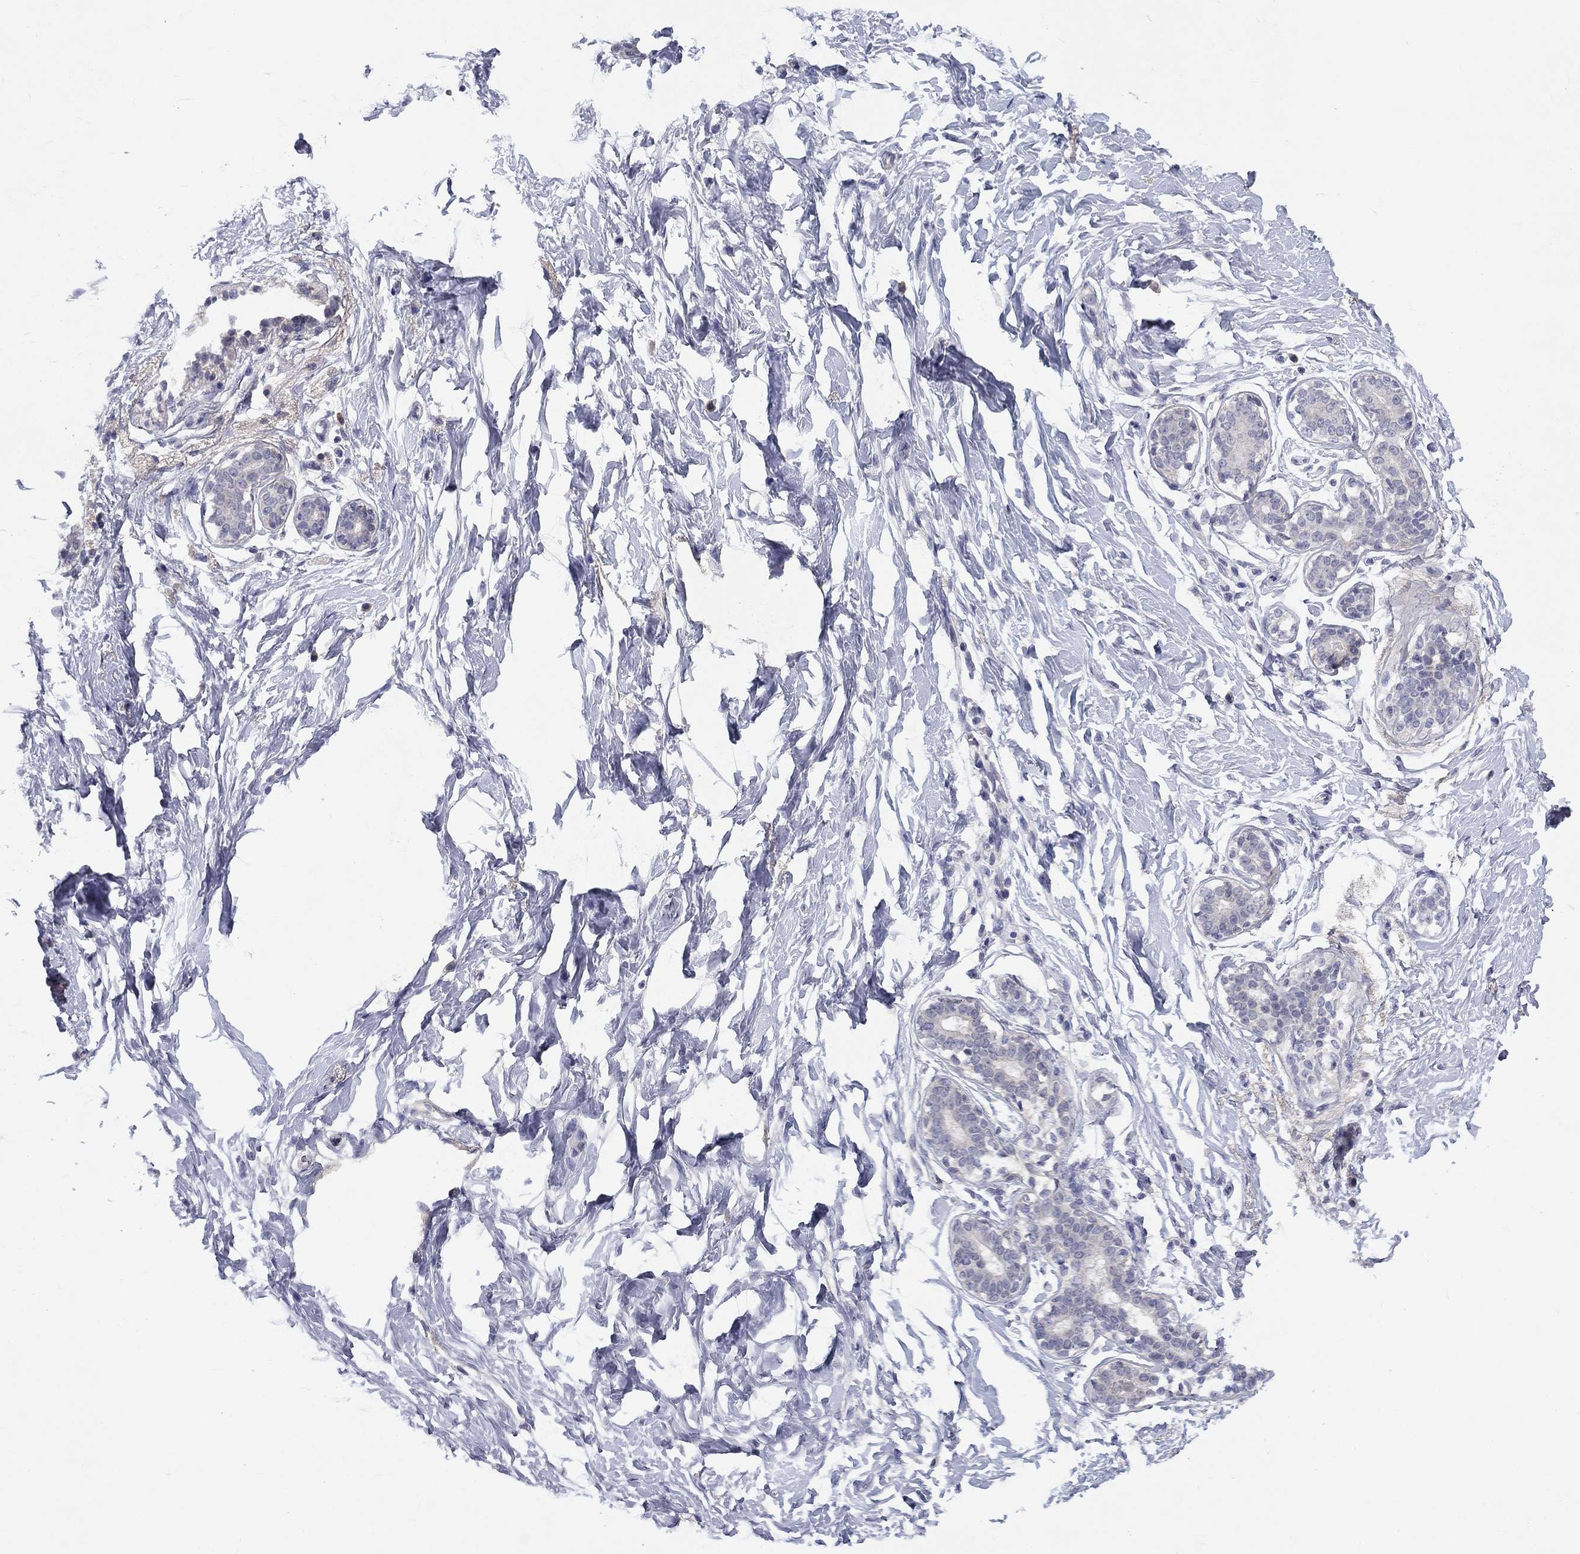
{"staining": {"intensity": "negative", "quantity": "none", "location": "none"}, "tissue": "breast", "cell_type": "Glandular cells", "image_type": "normal", "snomed": [{"axis": "morphology", "description": "Normal tissue, NOS"}, {"axis": "morphology", "description": "Lobular carcinoma, in situ"}, {"axis": "topography", "description": "Breast"}], "caption": "This is an IHC photomicrograph of benign breast. There is no positivity in glandular cells.", "gene": "CACNA1A", "patient": {"sex": "female", "age": 35}}